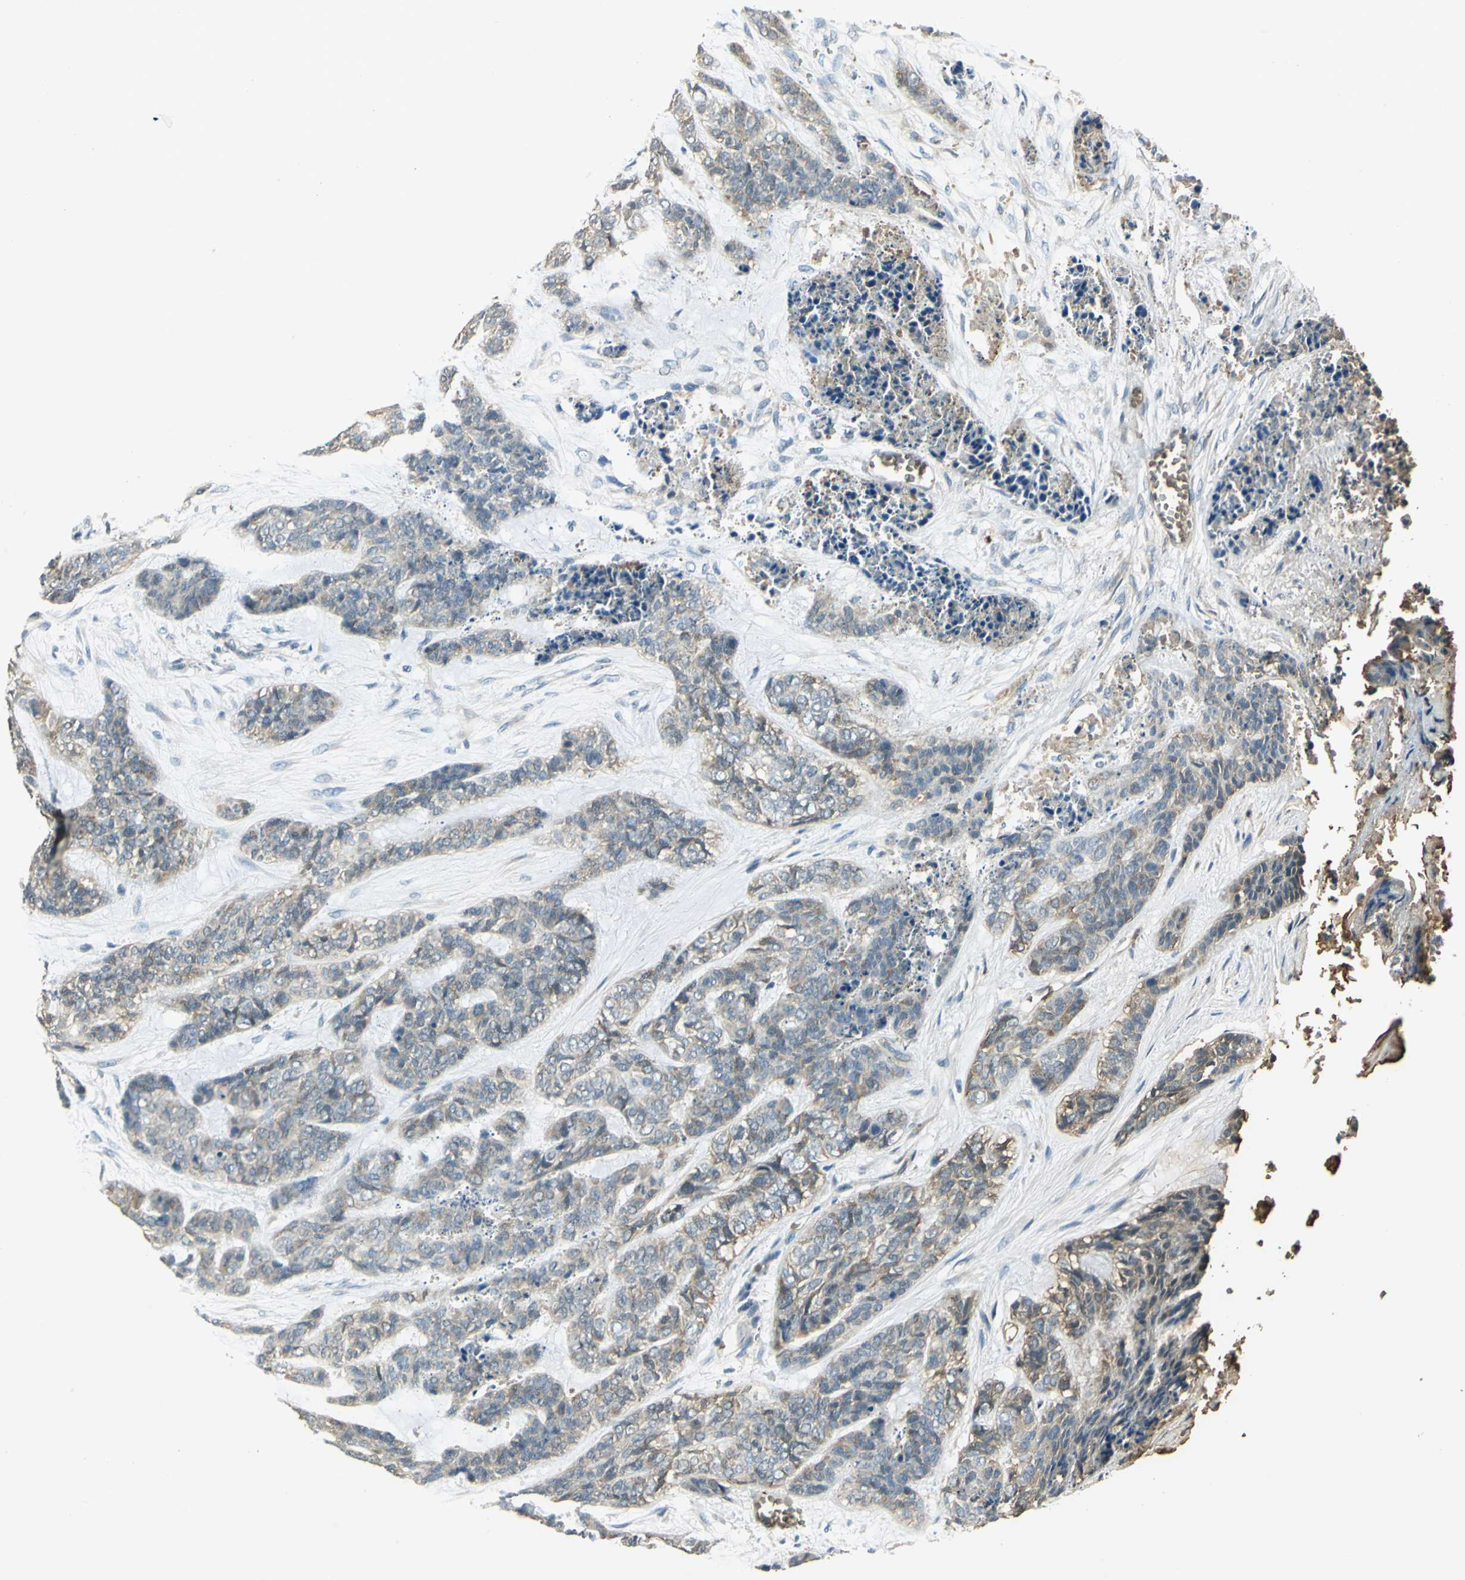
{"staining": {"intensity": "weak", "quantity": "25%-75%", "location": "cytoplasmic/membranous"}, "tissue": "skin cancer", "cell_type": "Tumor cells", "image_type": "cancer", "snomed": [{"axis": "morphology", "description": "Basal cell carcinoma"}, {"axis": "topography", "description": "Skin"}], "caption": "A photomicrograph of skin basal cell carcinoma stained for a protein demonstrates weak cytoplasmic/membranous brown staining in tumor cells. Using DAB (3,3'-diaminobenzidine) (brown) and hematoxylin (blue) stains, captured at high magnification using brightfield microscopy.", "gene": "DDAH1", "patient": {"sex": "female", "age": 64}}